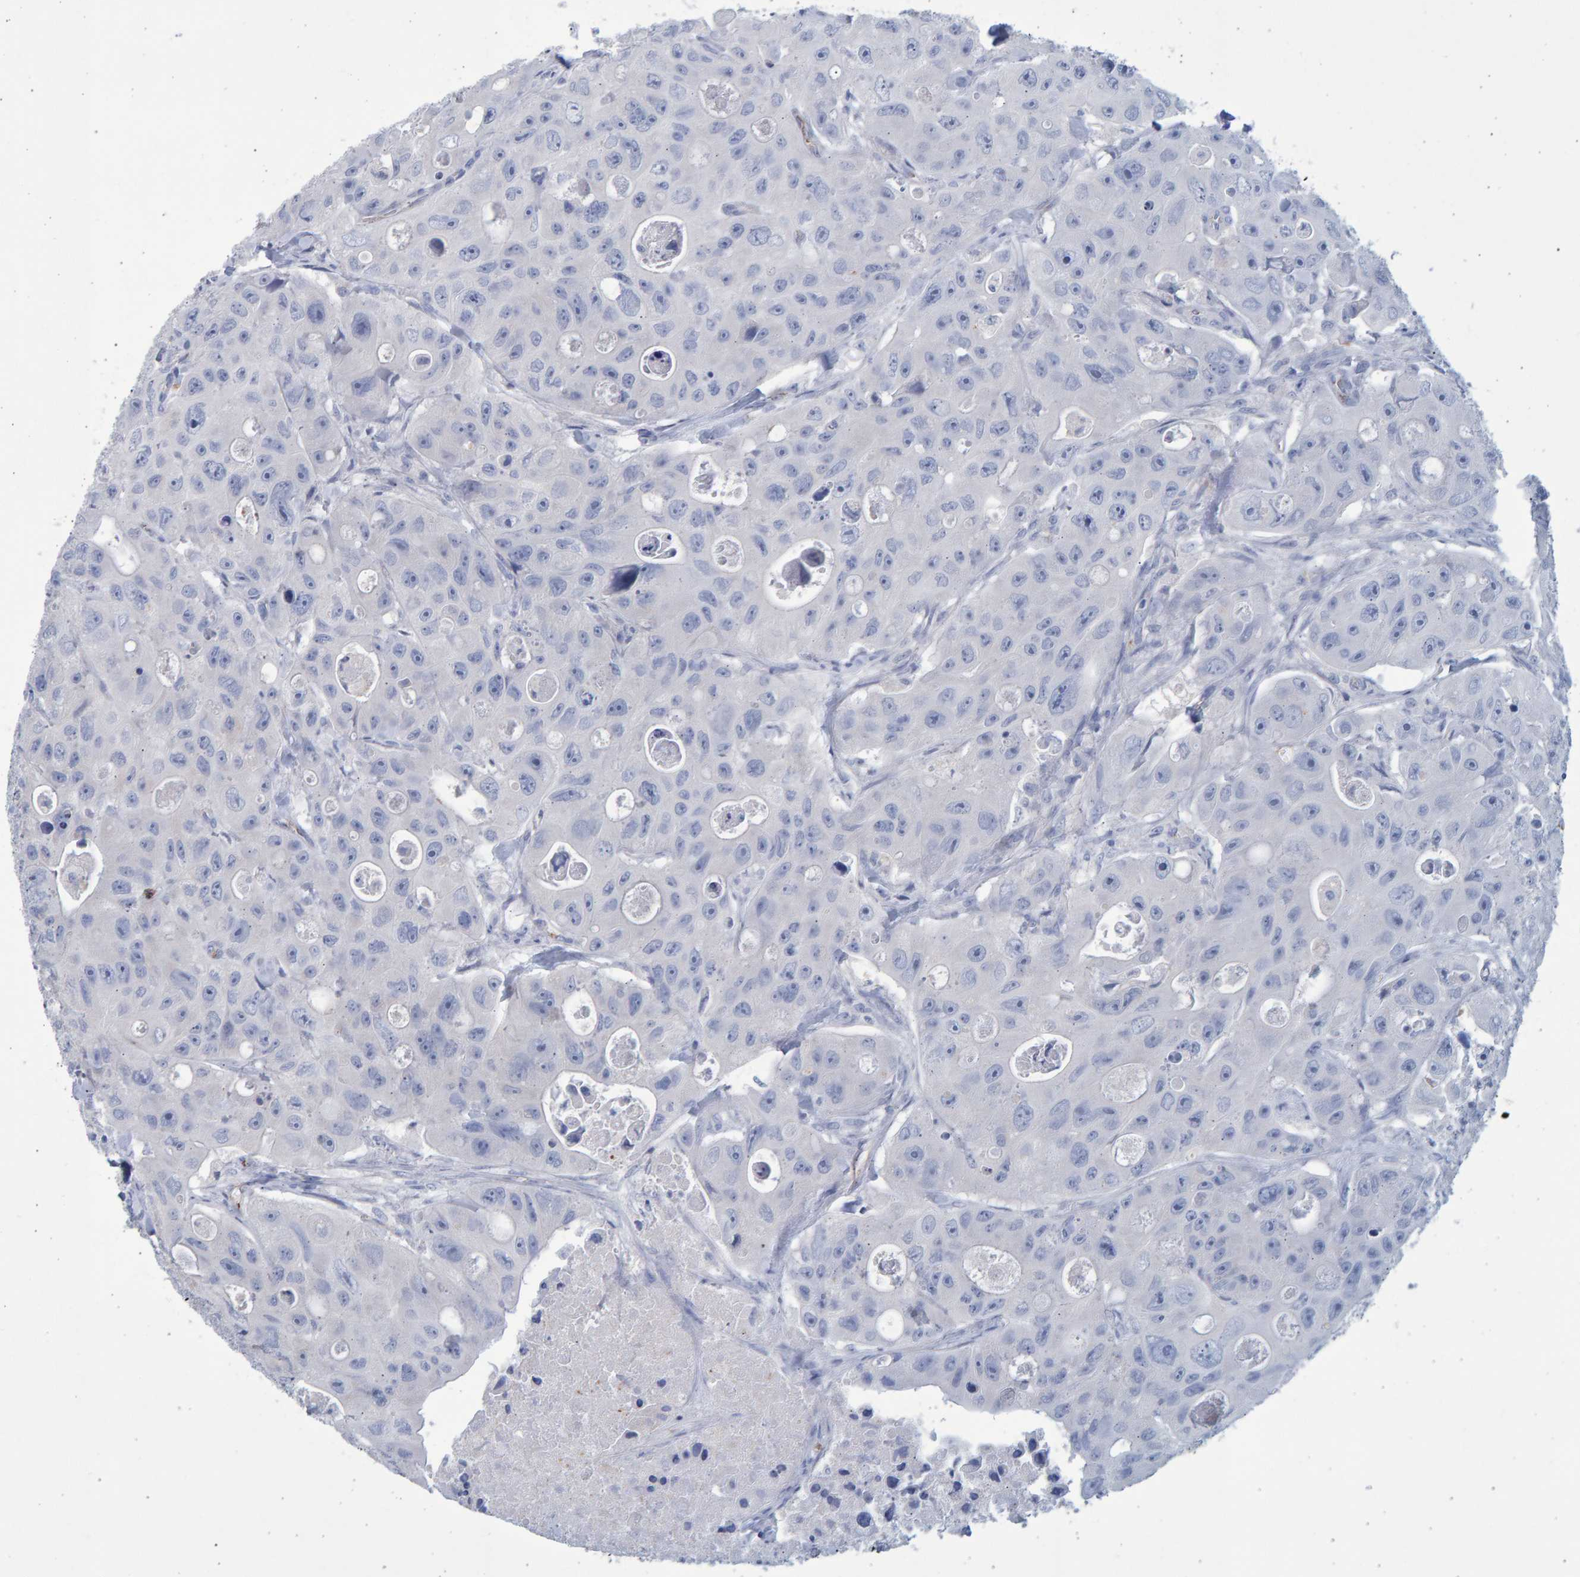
{"staining": {"intensity": "negative", "quantity": "none", "location": "none"}, "tissue": "colorectal cancer", "cell_type": "Tumor cells", "image_type": "cancer", "snomed": [{"axis": "morphology", "description": "Adenocarcinoma, NOS"}, {"axis": "topography", "description": "Colon"}], "caption": "Image shows no significant protein expression in tumor cells of colorectal cancer (adenocarcinoma).", "gene": "SLC34A3", "patient": {"sex": "female", "age": 46}}